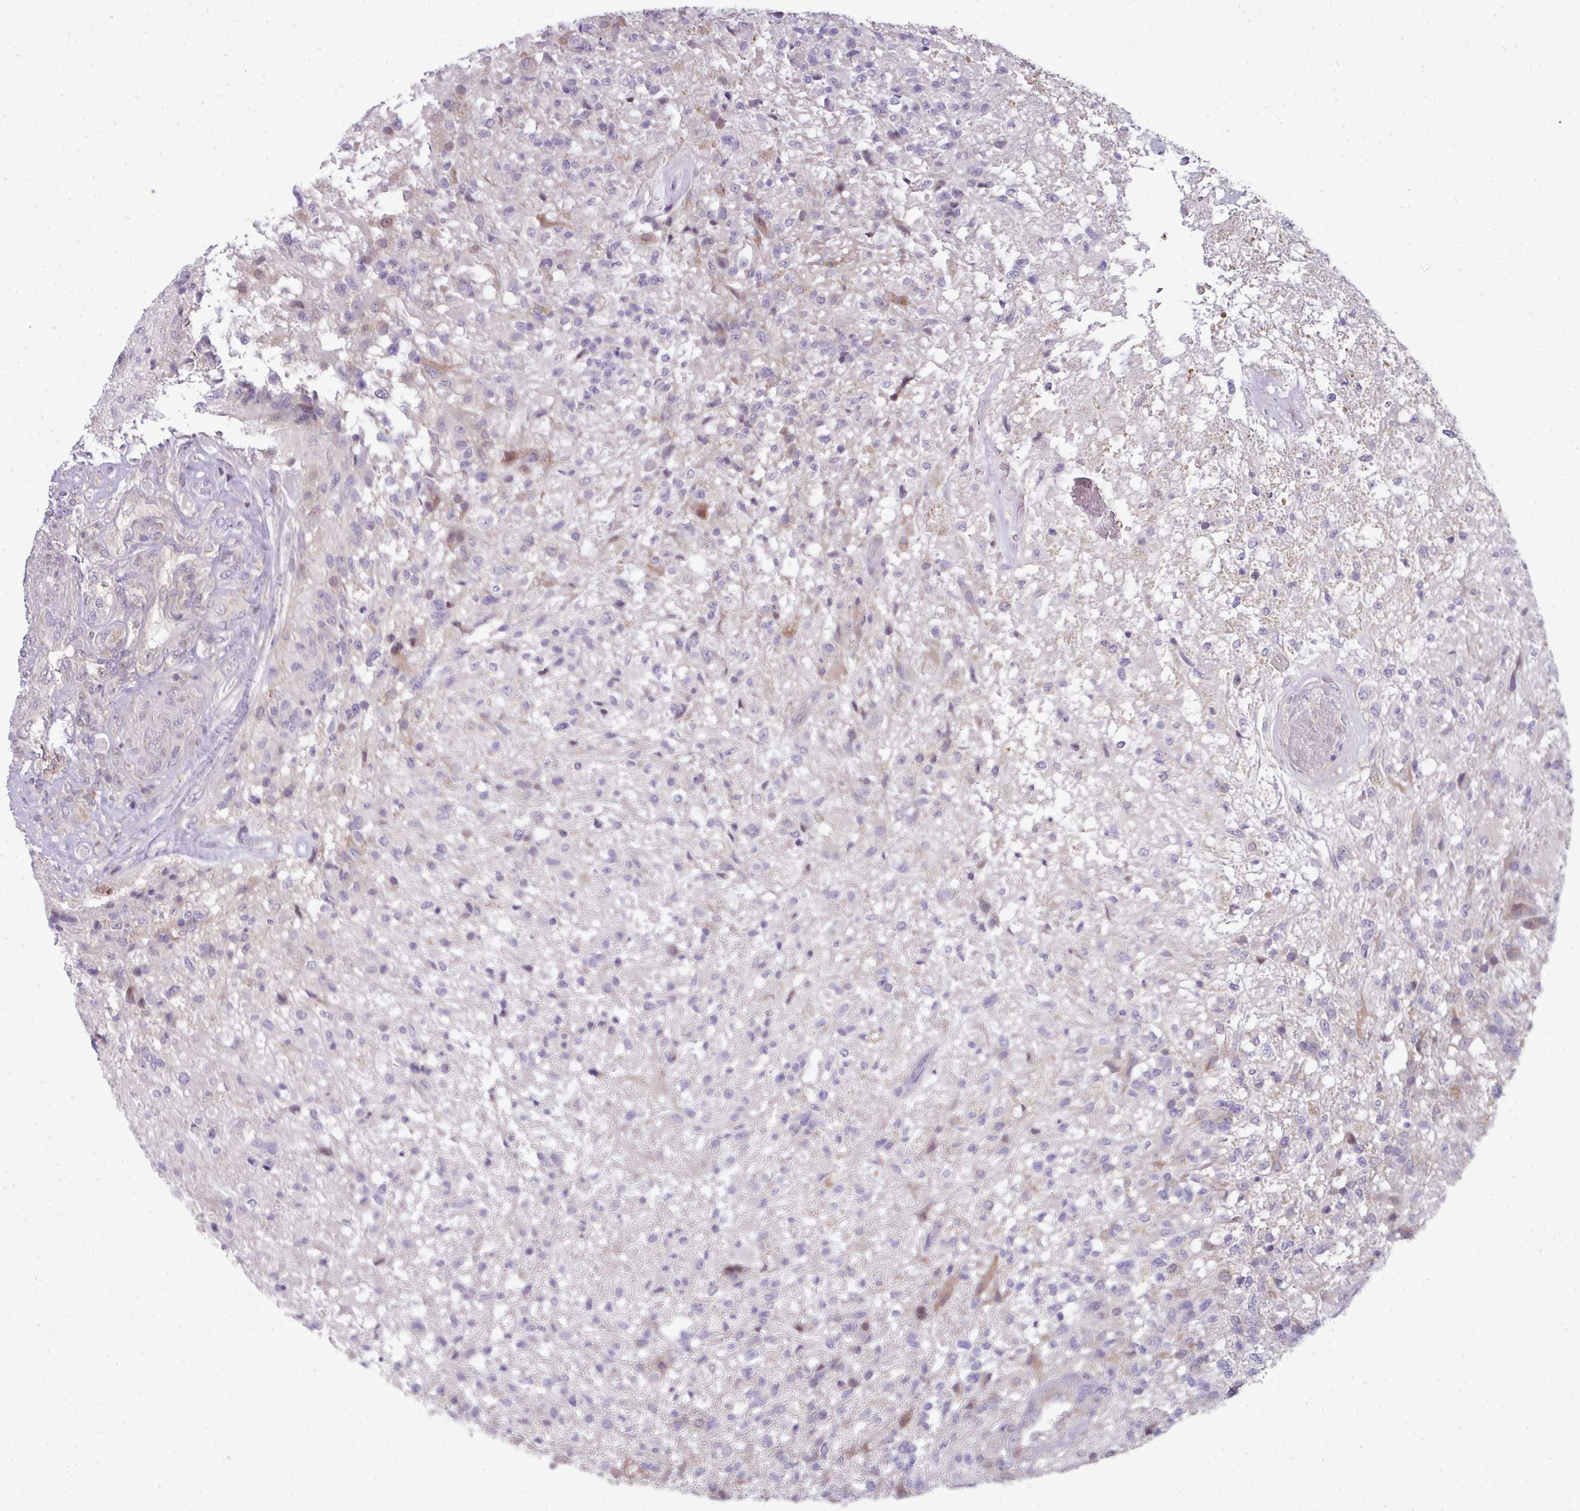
{"staining": {"intensity": "negative", "quantity": "none", "location": "none"}, "tissue": "glioma", "cell_type": "Tumor cells", "image_type": "cancer", "snomed": [{"axis": "morphology", "description": "Glioma, malignant, High grade"}, {"axis": "topography", "description": "Brain"}], "caption": "Tumor cells are negative for protein expression in human glioma.", "gene": "STAT5A", "patient": {"sex": "male", "age": 56}}